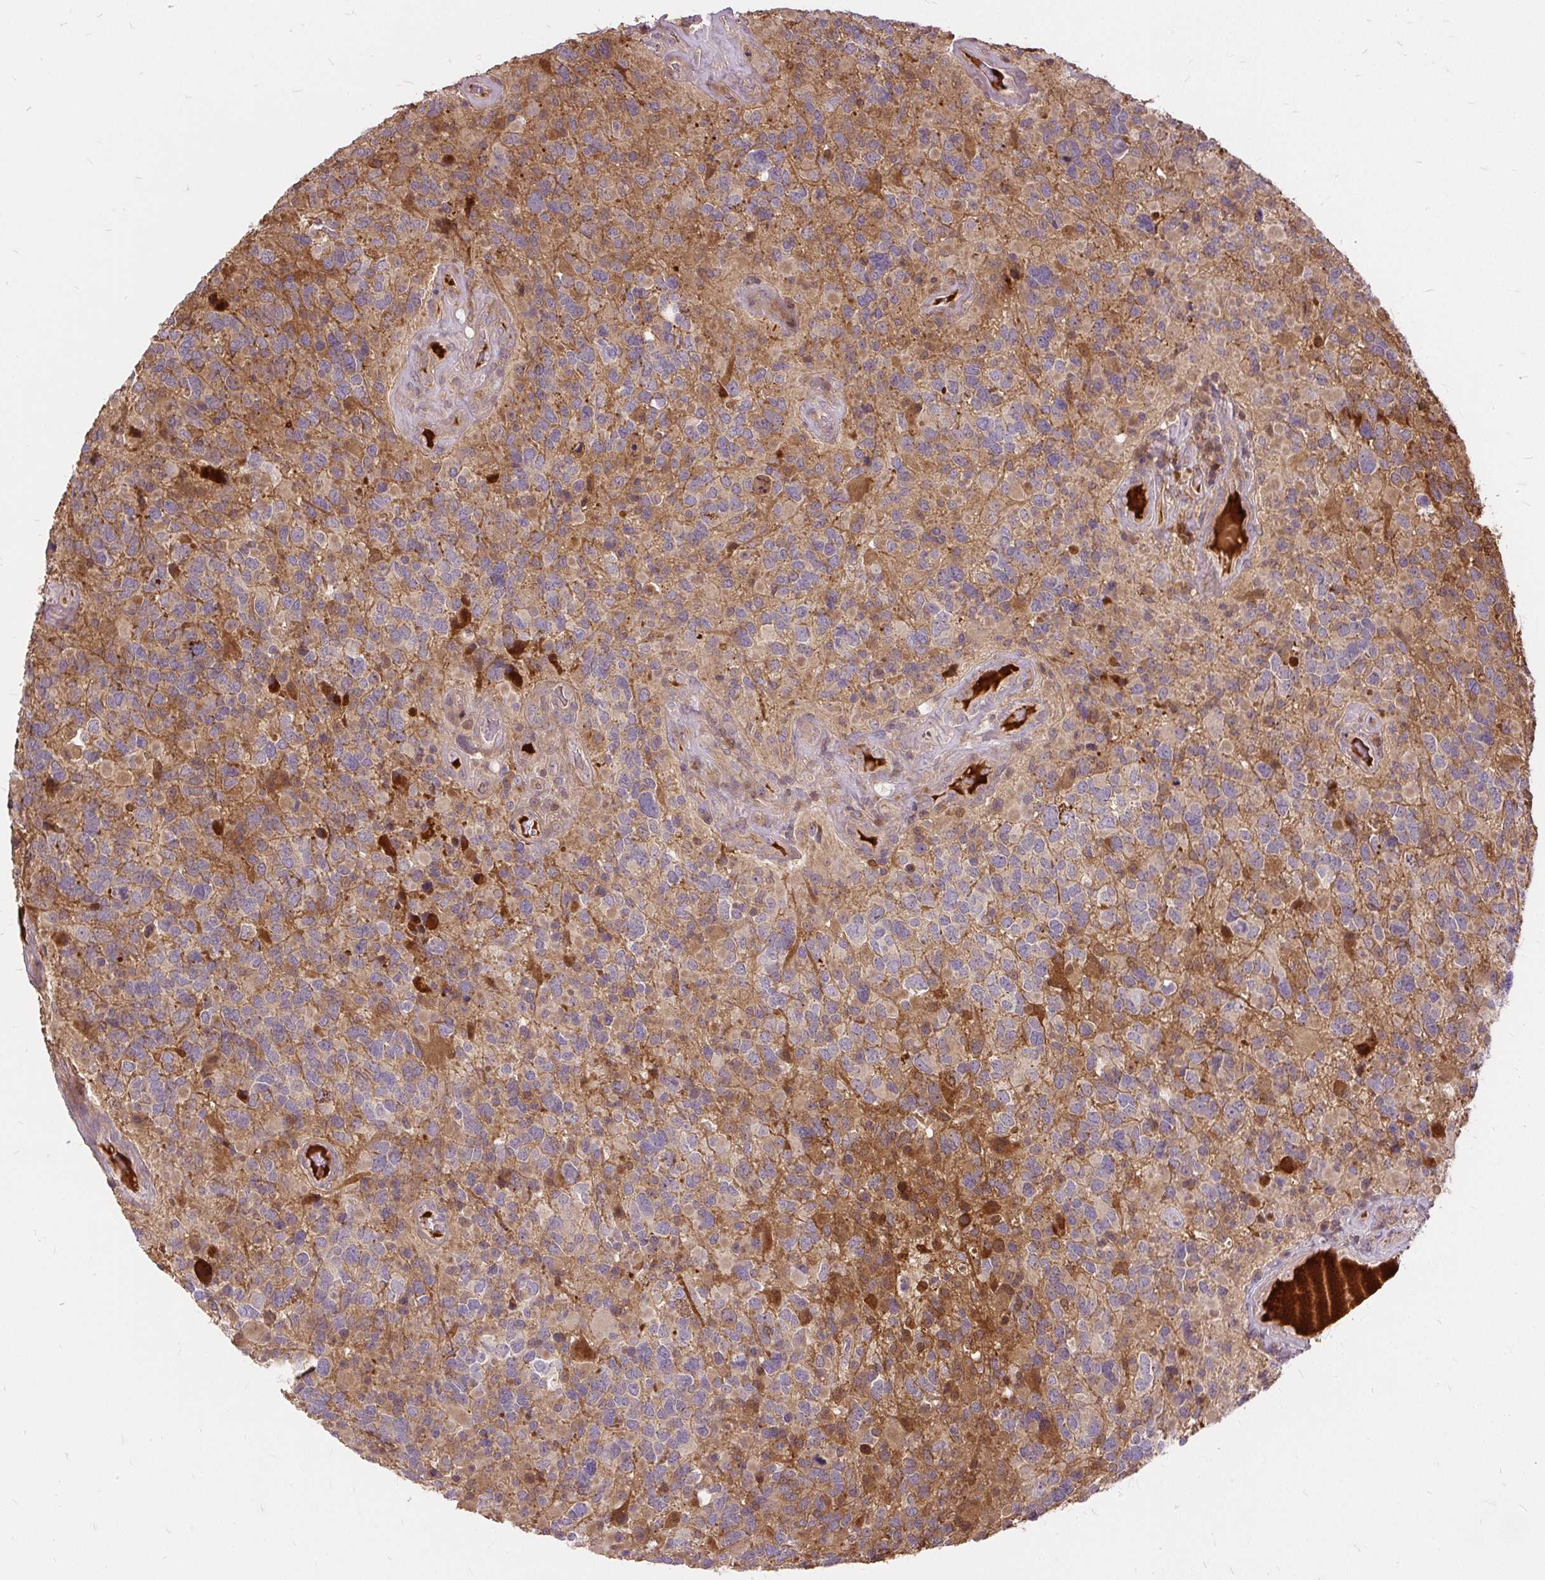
{"staining": {"intensity": "moderate", "quantity": "<25%", "location": "cytoplasmic/membranous"}, "tissue": "glioma", "cell_type": "Tumor cells", "image_type": "cancer", "snomed": [{"axis": "morphology", "description": "Glioma, malignant, High grade"}, {"axis": "topography", "description": "Brain"}], "caption": "An immunohistochemistry (IHC) micrograph of neoplastic tissue is shown. Protein staining in brown highlights moderate cytoplasmic/membranous positivity in glioma within tumor cells.", "gene": "AP5S1", "patient": {"sex": "female", "age": 40}}